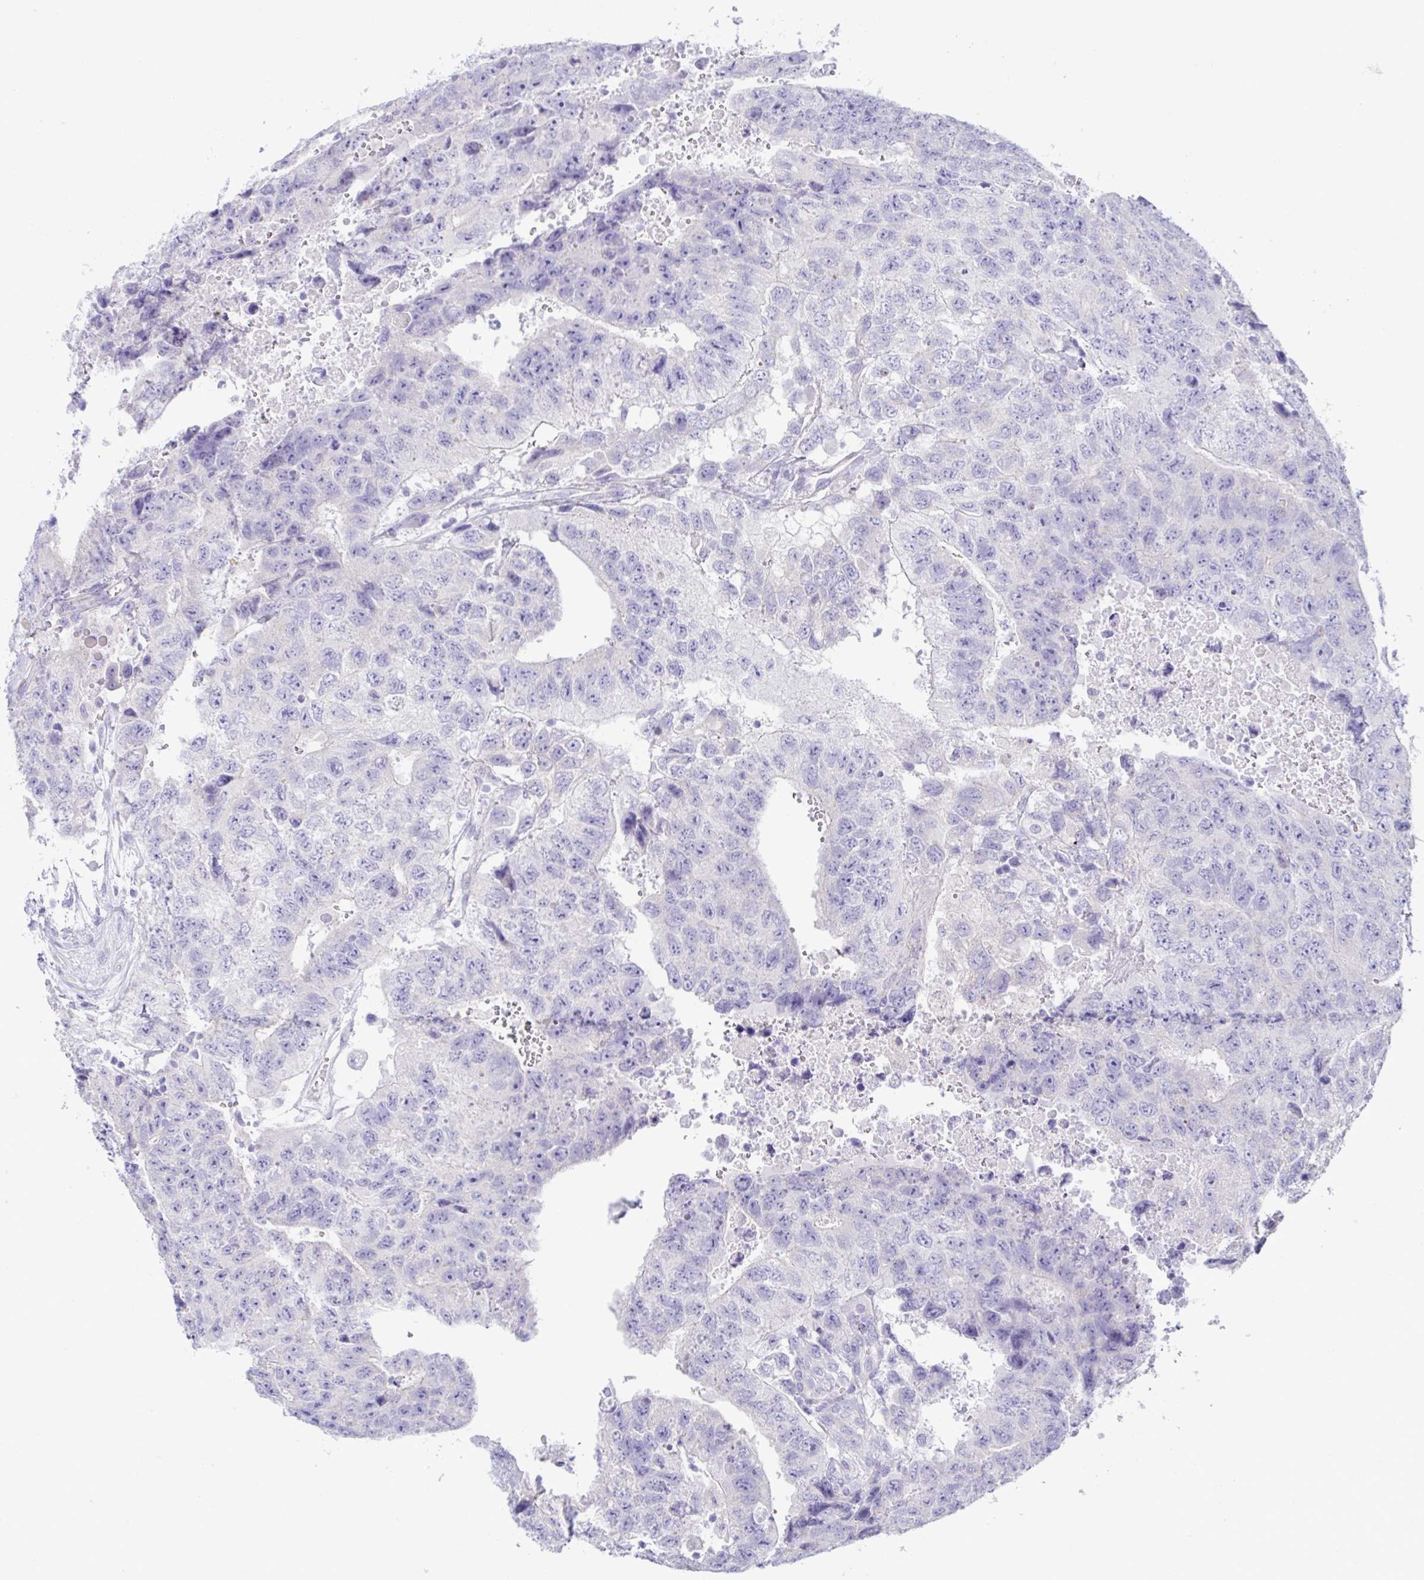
{"staining": {"intensity": "negative", "quantity": "none", "location": "none"}, "tissue": "testis cancer", "cell_type": "Tumor cells", "image_type": "cancer", "snomed": [{"axis": "morphology", "description": "Carcinoma, Embryonal, NOS"}, {"axis": "topography", "description": "Testis"}], "caption": "A high-resolution image shows IHC staining of embryonal carcinoma (testis), which reveals no significant staining in tumor cells.", "gene": "MED11", "patient": {"sex": "male", "age": 24}}